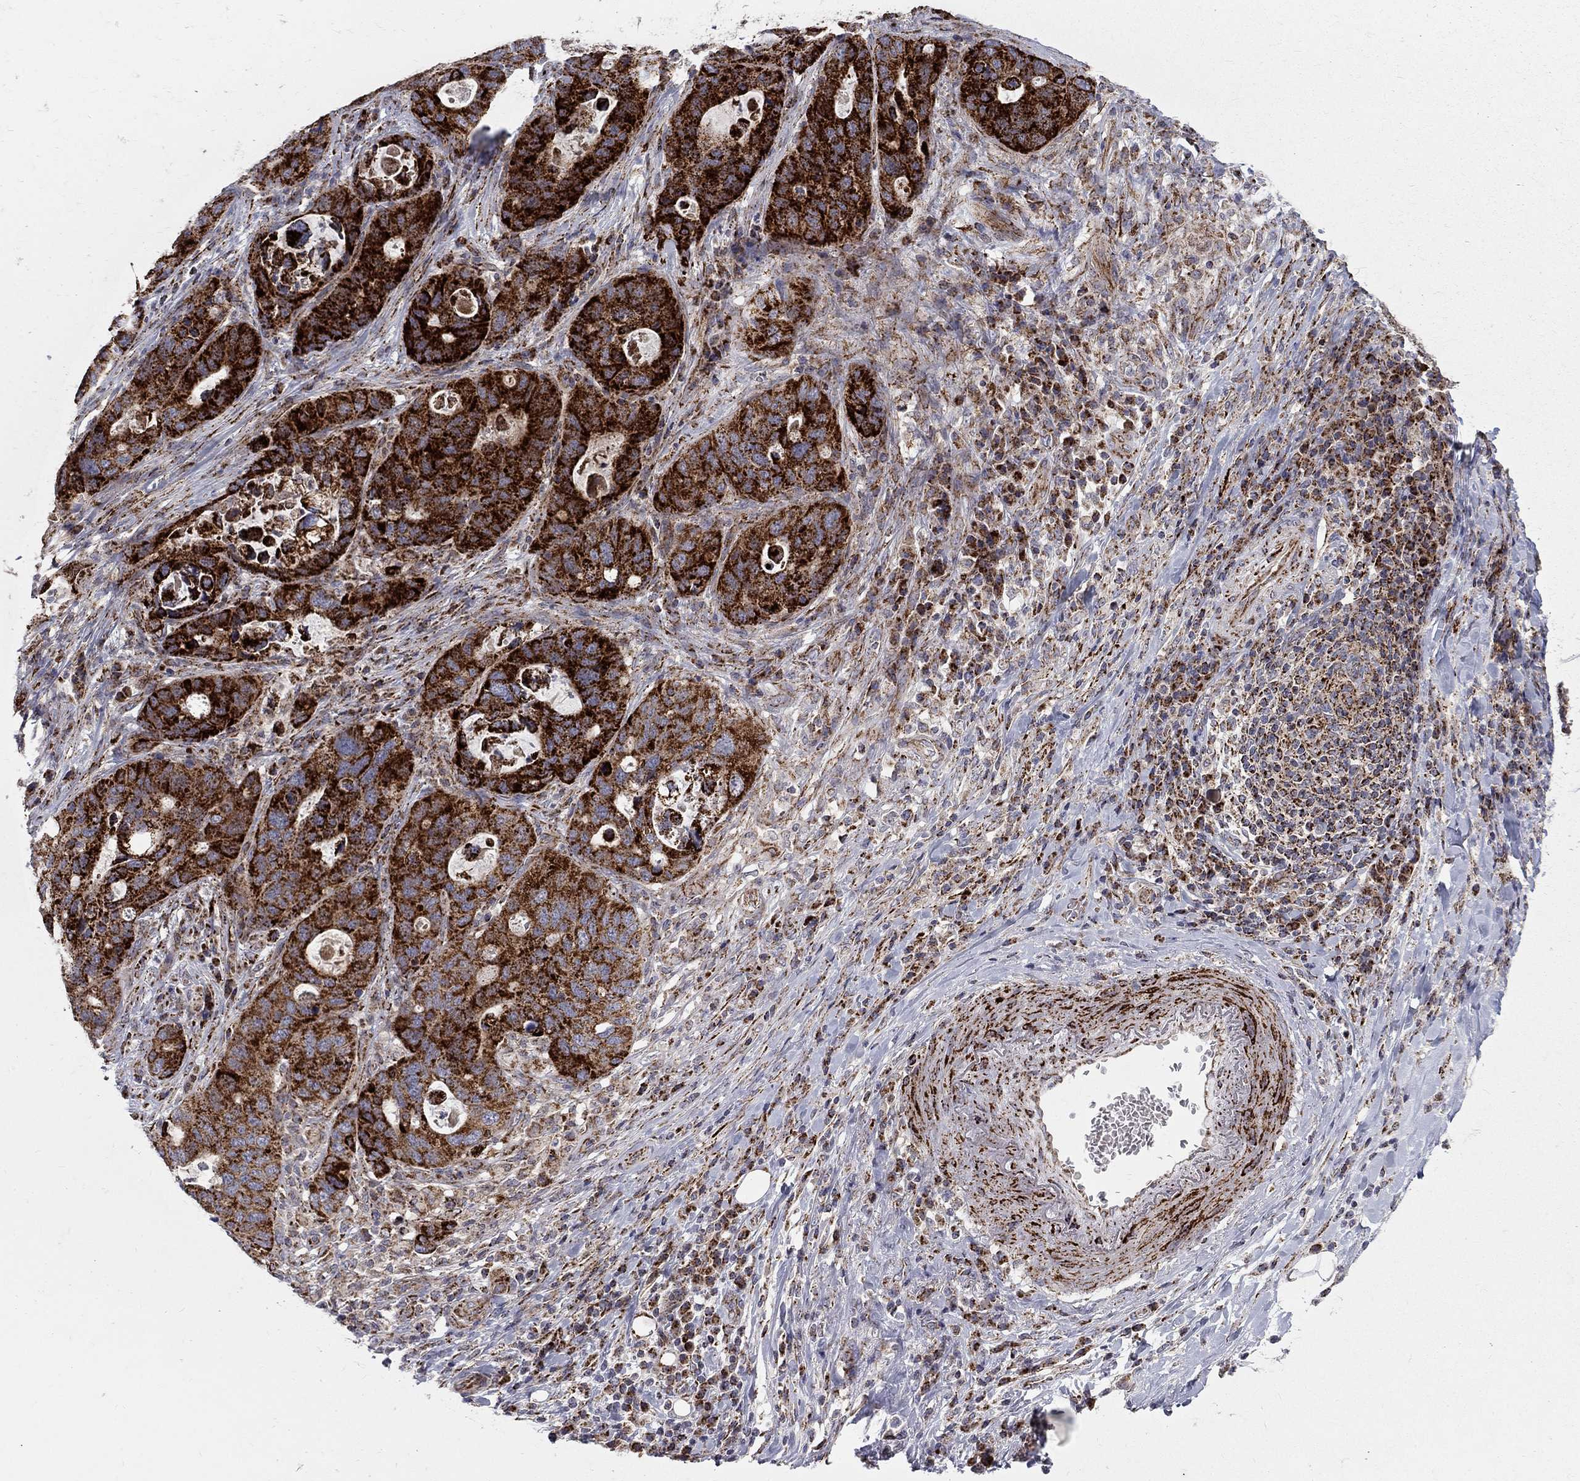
{"staining": {"intensity": "strong", "quantity": ">75%", "location": "cytoplasmic/membranous"}, "tissue": "stomach cancer", "cell_type": "Tumor cells", "image_type": "cancer", "snomed": [{"axis": "morphology", "description": "Adenocarcinoma, NOS"}, {"axis": "topography", "description": "Stomach"}], "caption": "Immunohistochemical staining of human stomach cancer displays strong cytoplasmic/membranous protein positivity in approximately >75% of tumor cells.", "gene": "ALDH1B1", "patient": {"sex": "male", "age": 54}}